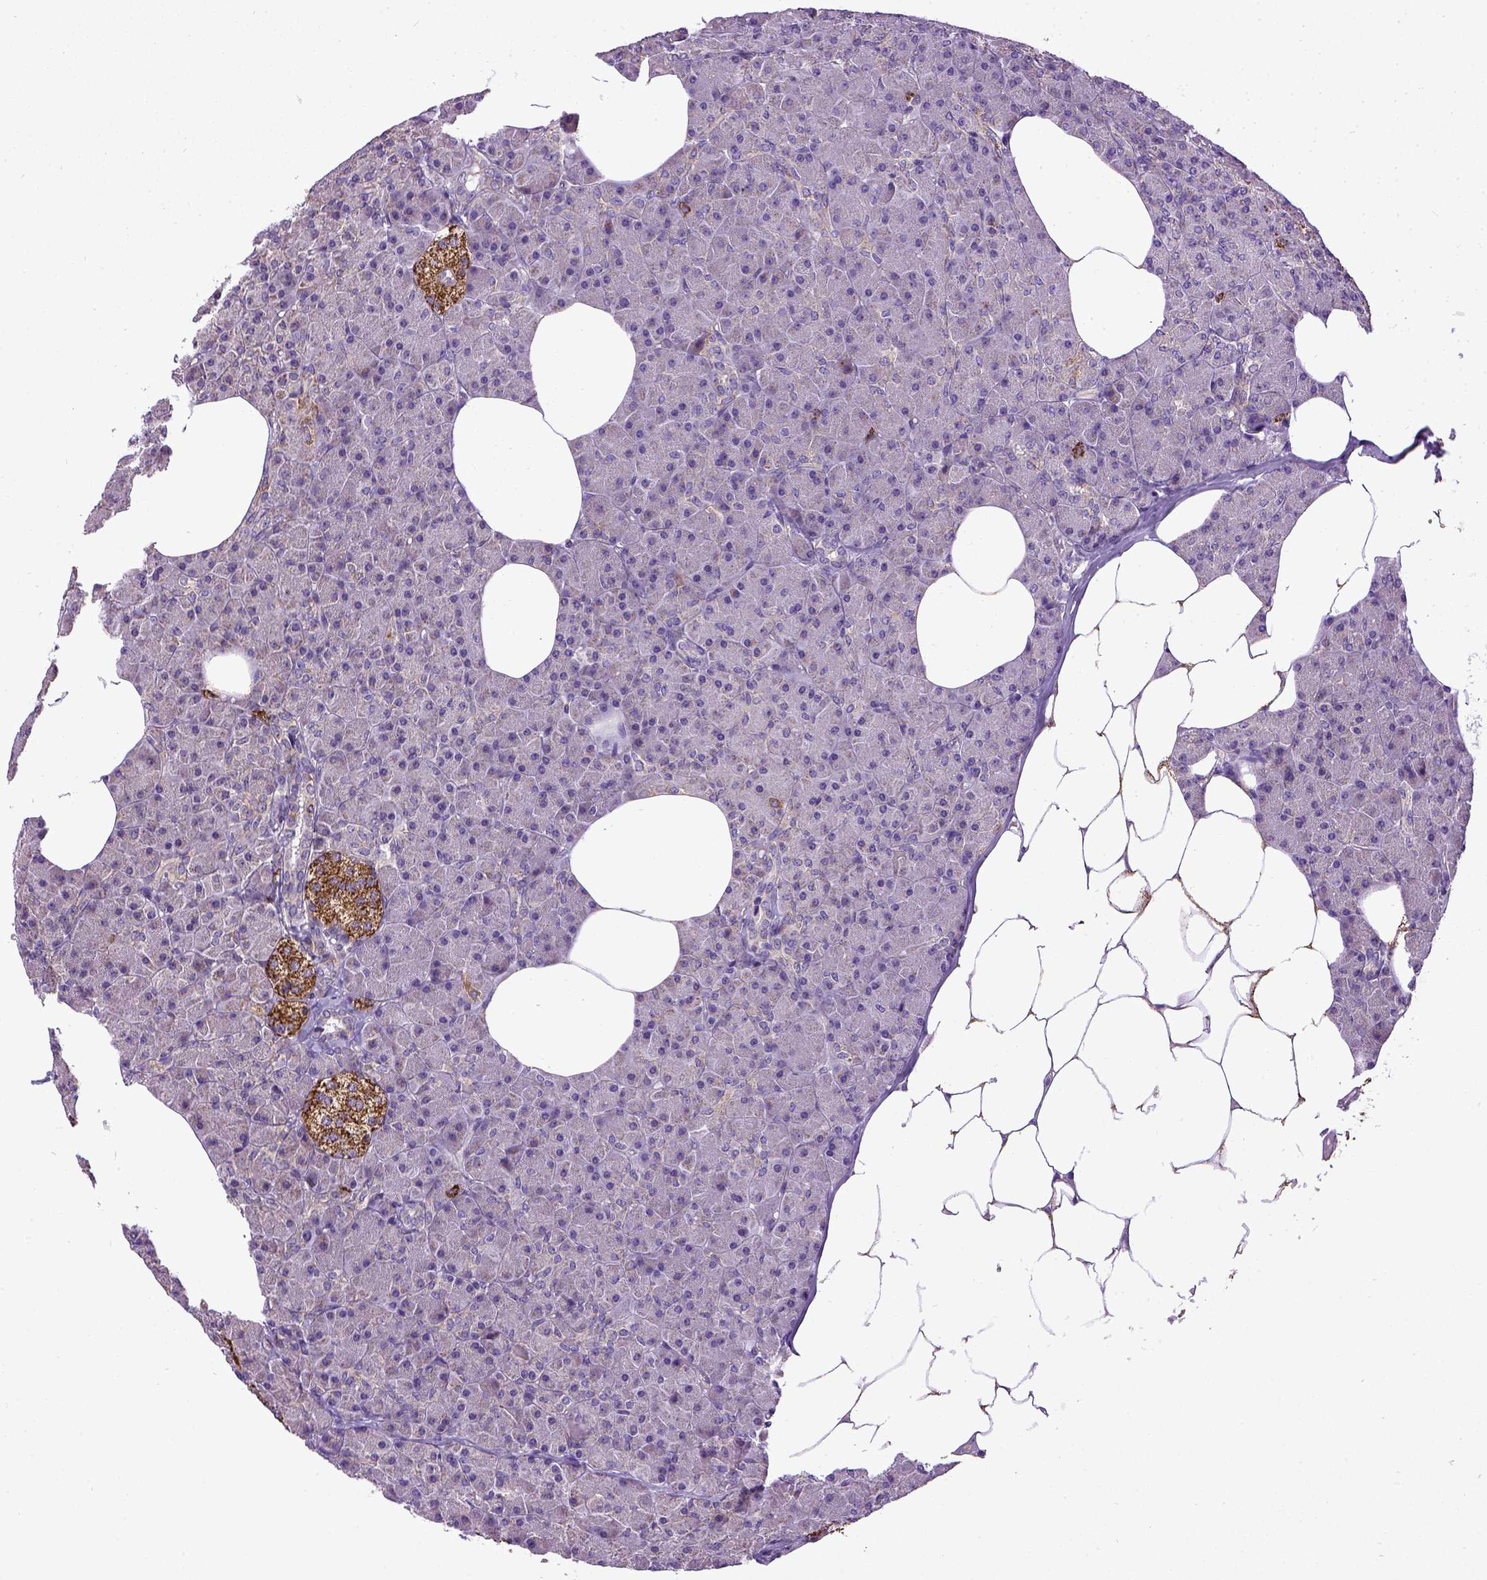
{"staining": {"intensity": "negative", "quantity": "none", "location": "none"}, "tissue": "pancreas", "cell_type": "Exocrine glandular cells", "image_type": "normal", "snomed": [{"axis": "morphology", "description": "Normal tissue, NOS"}, {"axis": "topography", "description": "Pancreas"}], "caption": "The photomicrograph displays no staining of exocrine glandular cells in unremarkable pancreas.", "gene": "ENG", "patient": {"sex": "female", "age": 45}}